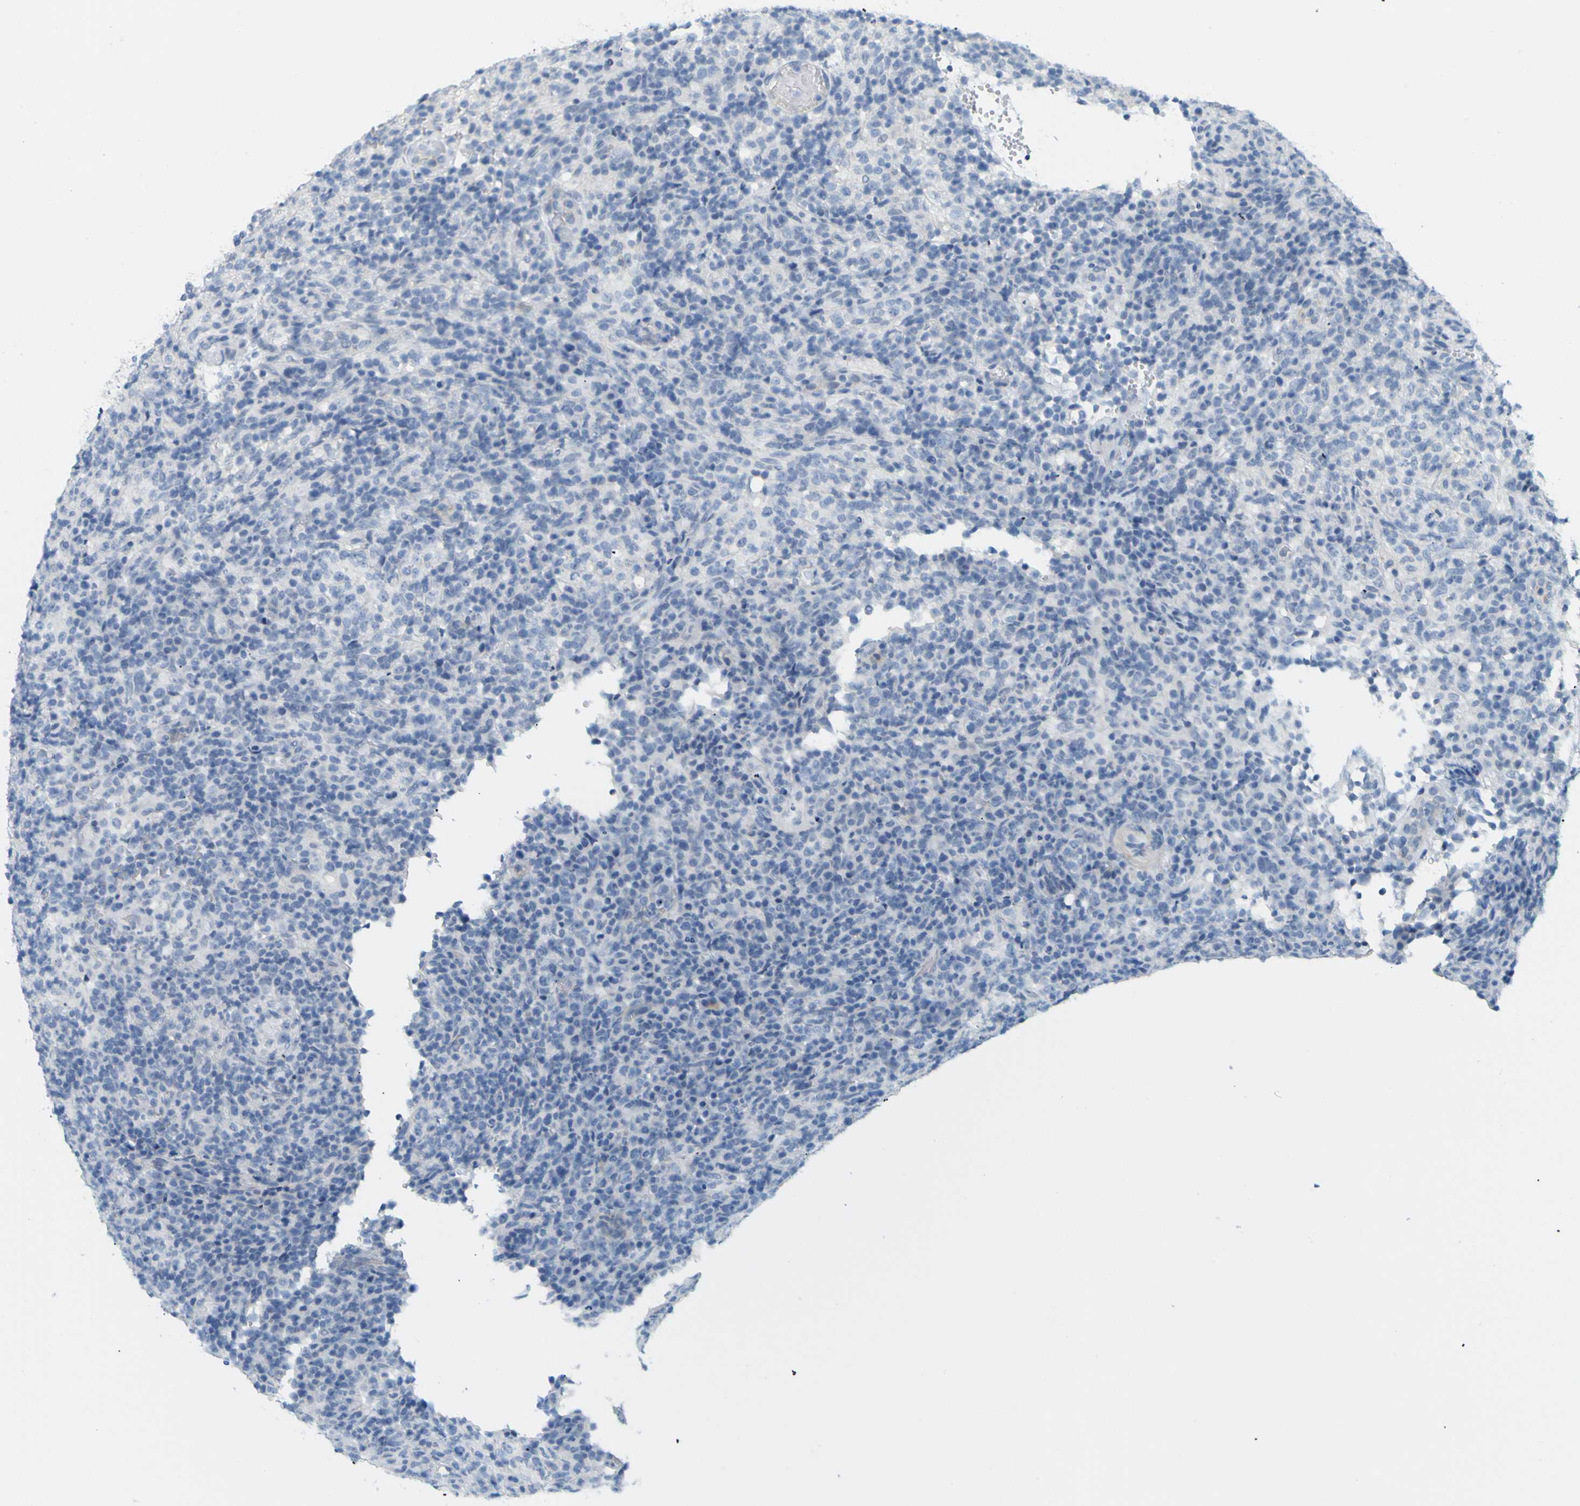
{"staining": {"intensity": "negative", "quantity": "none", "location": "none"}, "tissue": "lymphoma", "cell_type": "Tumor cells", "image_type": "cancer", "snomed": [{"axis": "morphology", "description": "Malignant lymphoma, non-Hodgkin's type, High grade"}, {"axis": "topography", "description": "Lymph node"}], "caption": "This is a image of immunohistochemistry staining of lymphoma, which shows no expression in tumor cells.", "gene": "OPN1SW", "patient": {"sex": "female", "age": 76}}